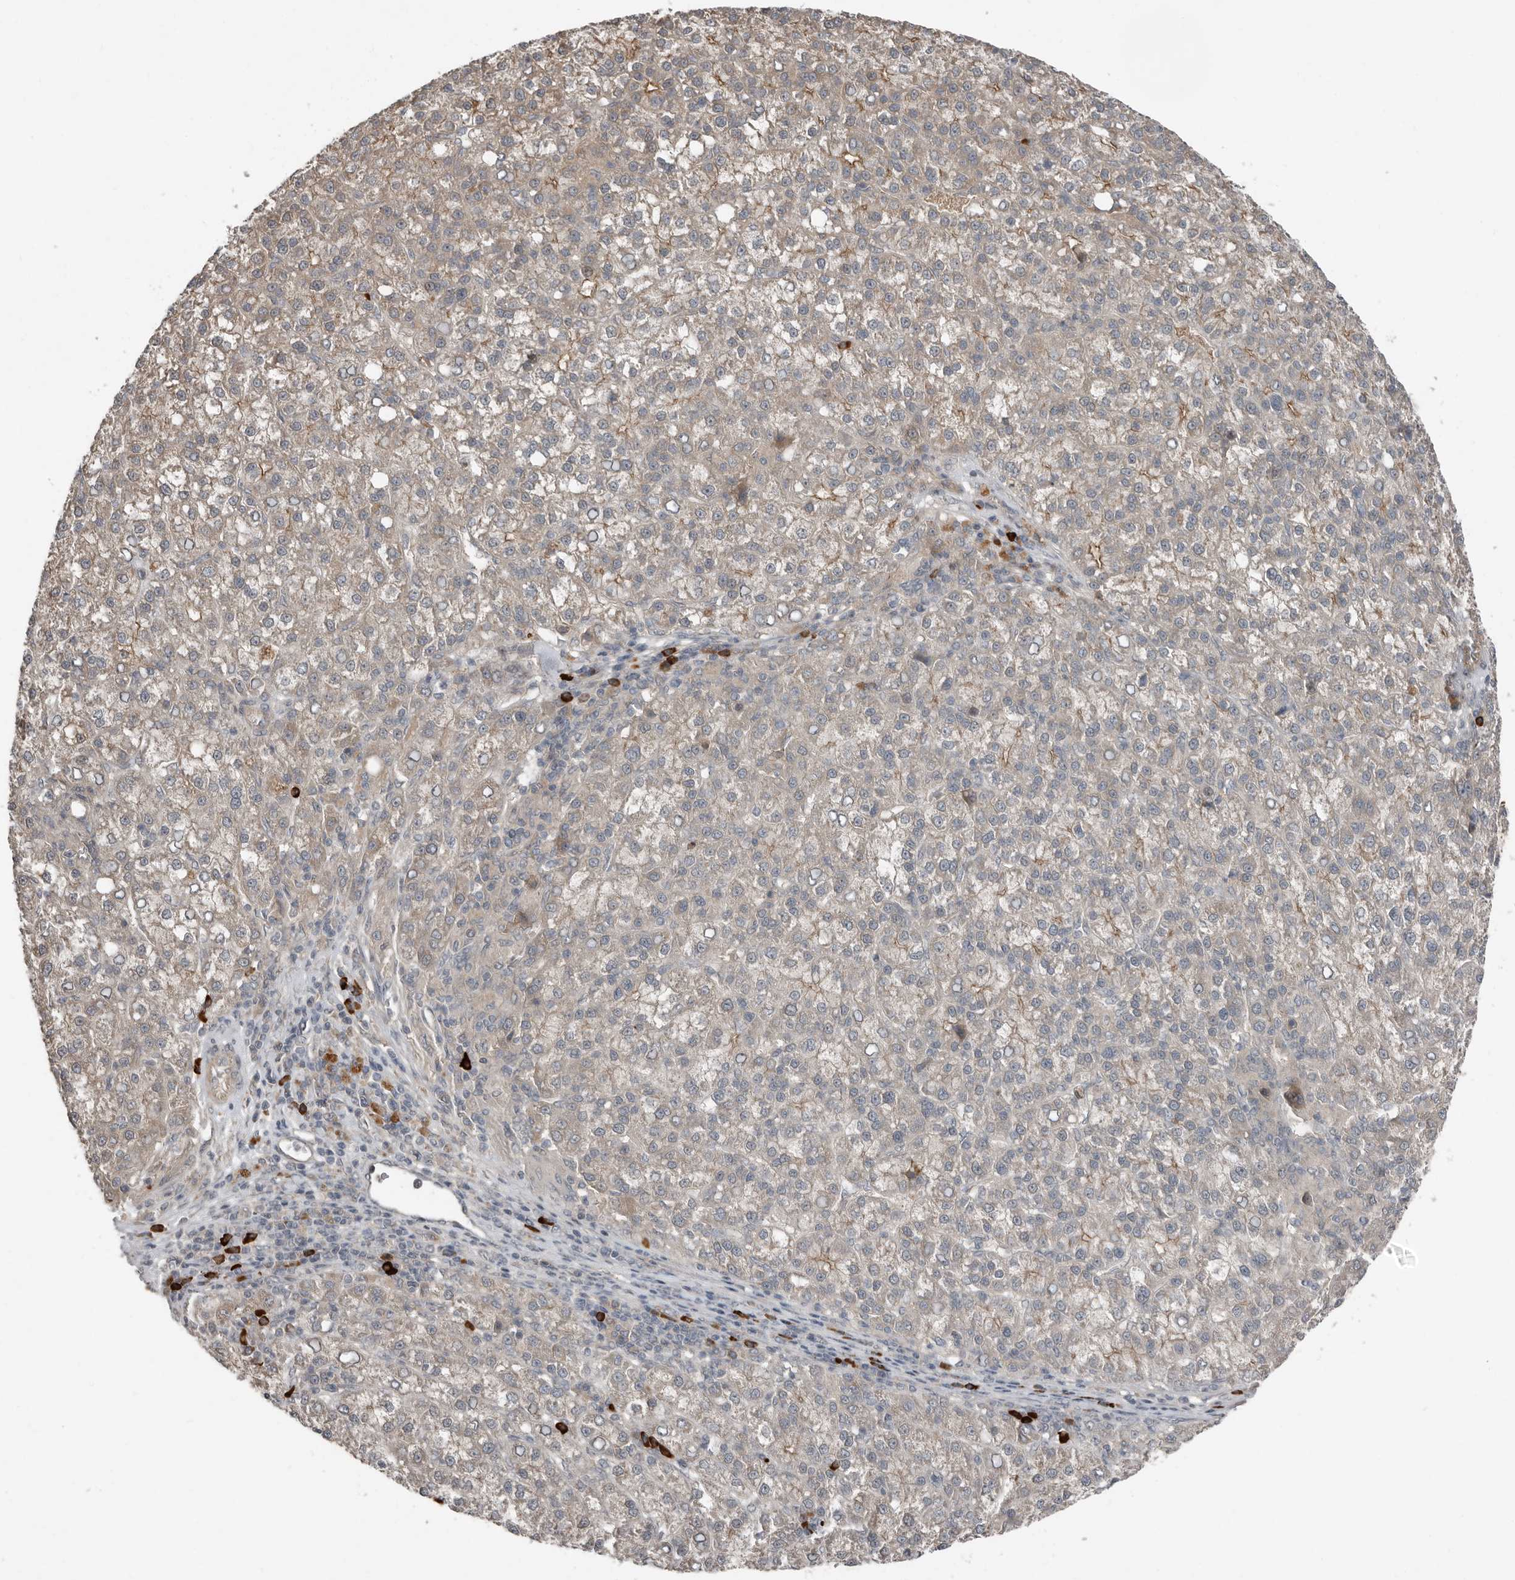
{"staining": {"intensity": "weak", "quantity": "<25%", "location": "cytoplasmic/membranous"}, "tissue": "liver cancer", "cell_type": "Tumor cells", "image_type": "cancer", "snomed": [{"axis": "morphology", "description": "Carcinoma, Hepatocellular, NOS"}, {"axis": "topography", "description": "Liver"}], "caption": "Liver cancer (hepatocellular carcinoma) stained for a protein using IHC demonstrates no positivity tumor cells.", "gene": "TEAD3", "patient": {"sex": "female", "age": 58}}